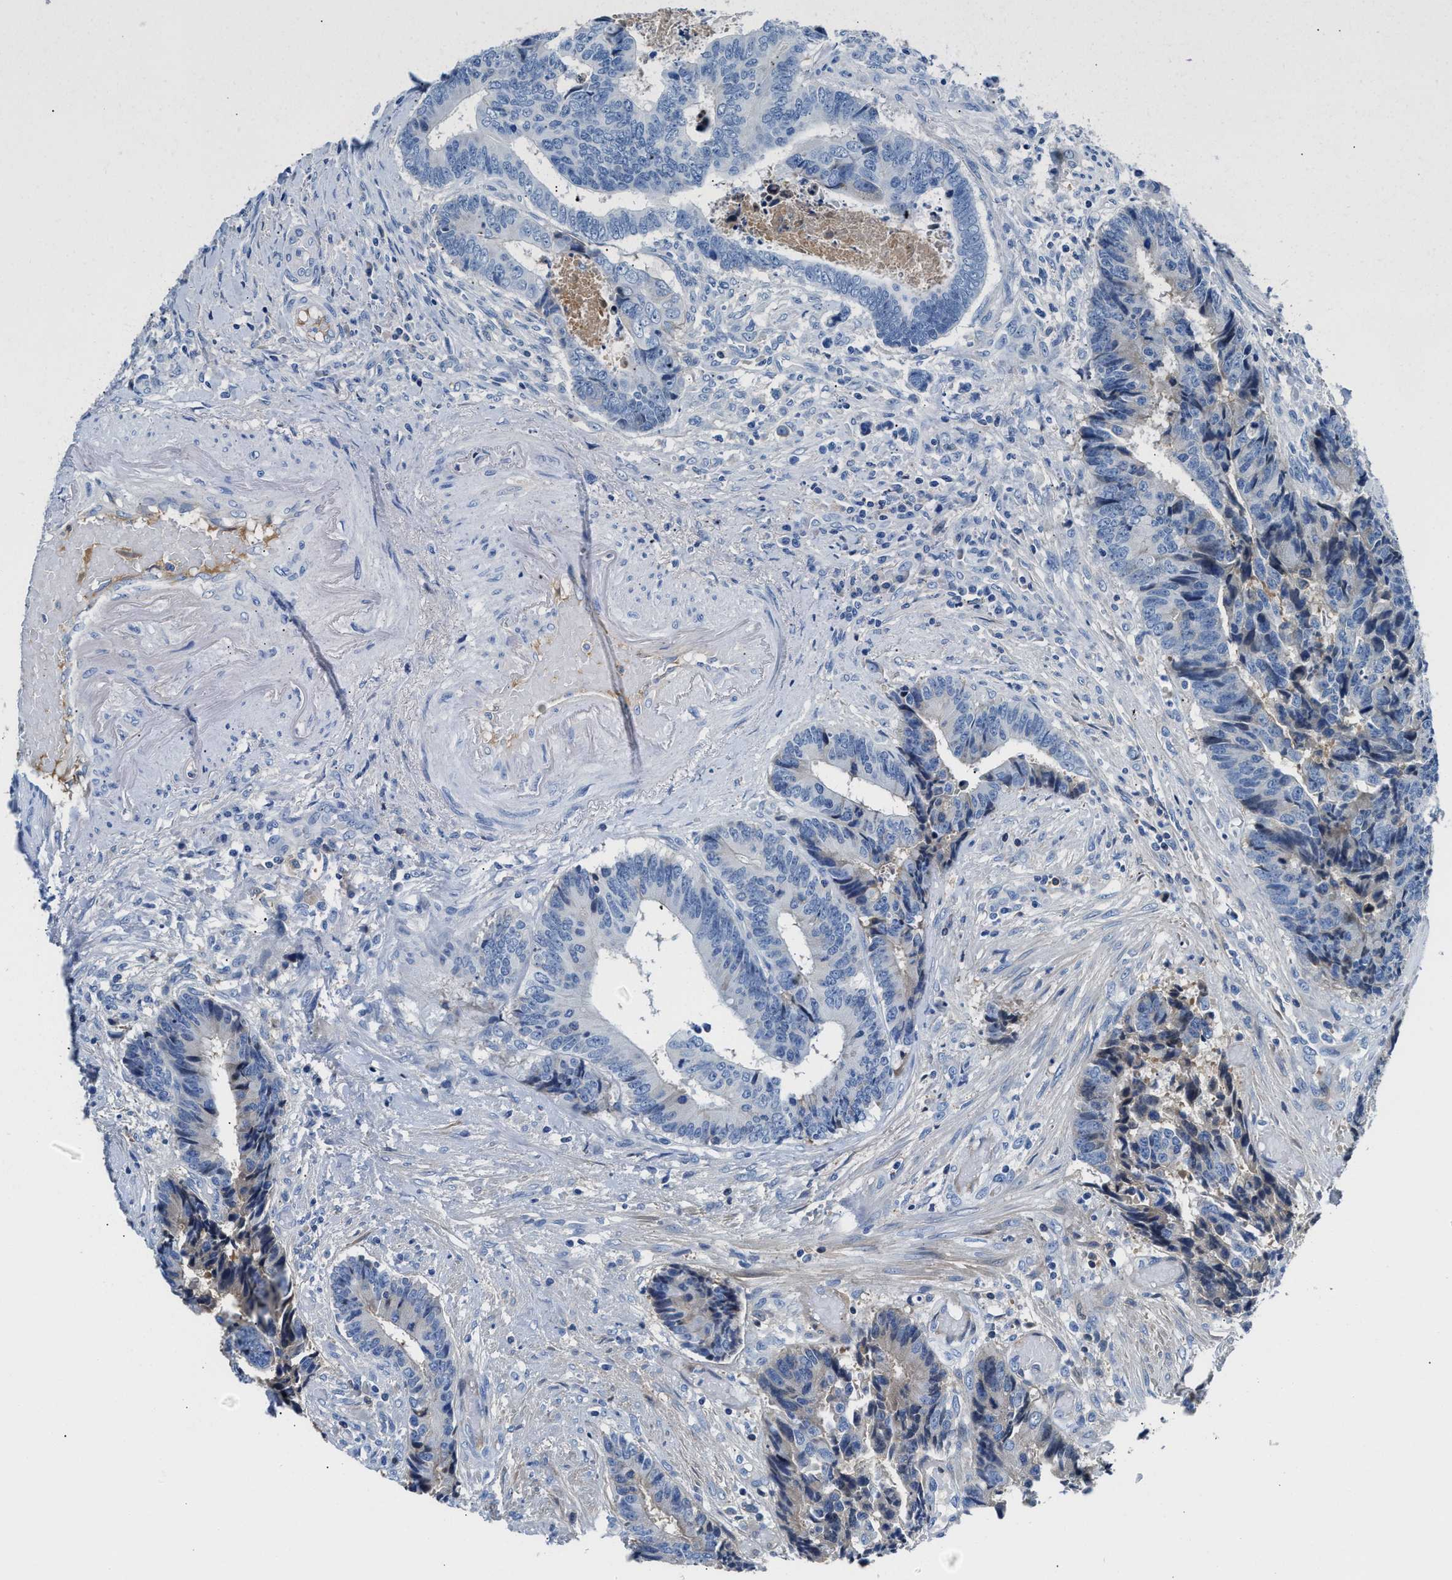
{"staining": {"intensity": "weak", "quantity": "<25%", "location": "cytoplasmic/membranous"}, "tissue": "colorectal cancer", "cell_type": "Tumor cells", "image_type": "cancer", "snomed": [{"axis": "morphology", "description": "Adenocarcinoma, NOS"}, {"axis": "topography", "description": "Rectum"}], "caption": "A photomicrograph of adenocarcinoma (colorectal) stained for a protein demonstrates no brown staining in tumor cells.", "gene": "GC", "patient": {"sex": "male", "age": 84}}